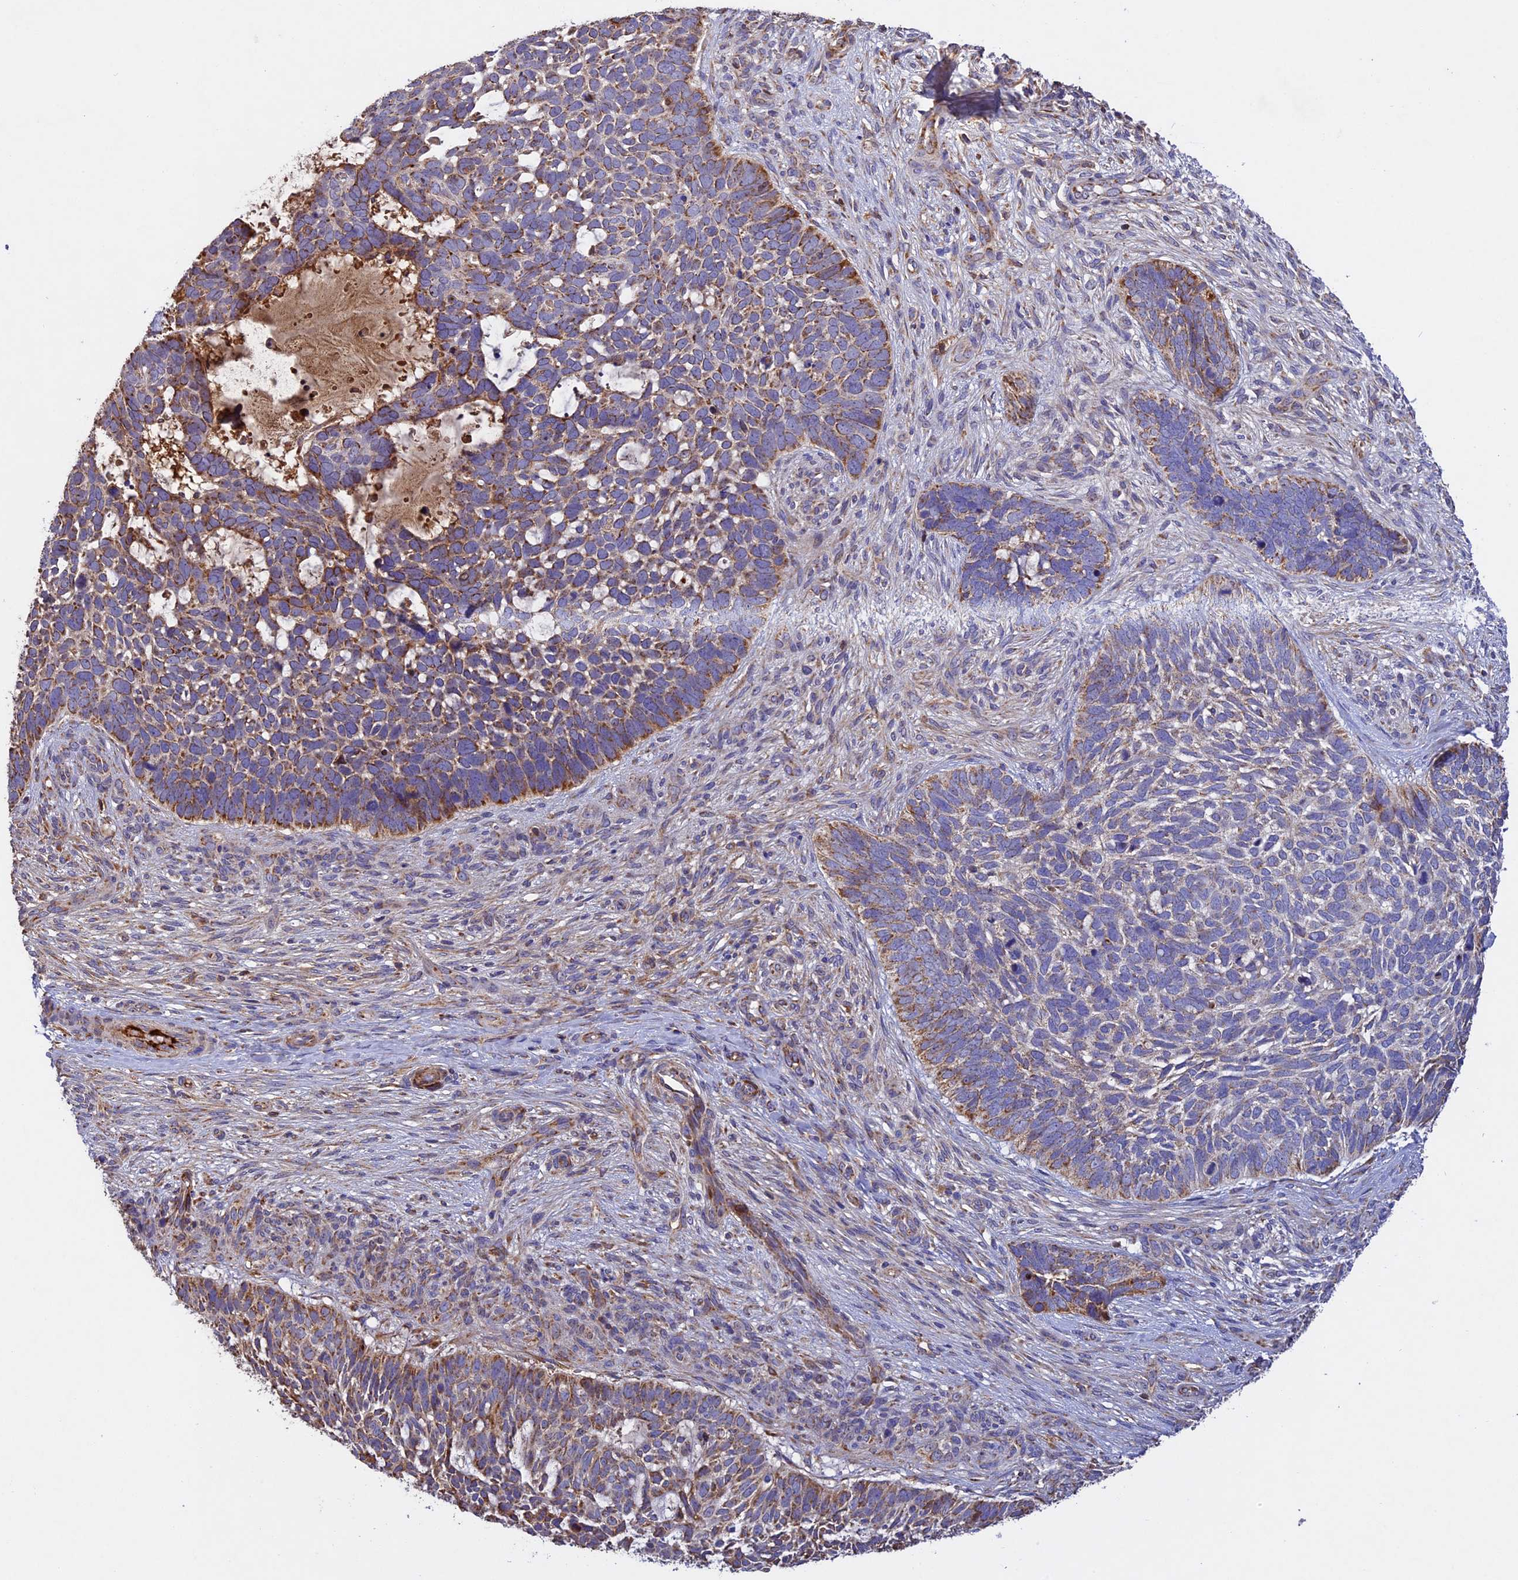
{"staining": {"intensity": "moderate", "quantity": ">75%", "location": "cytoplasmic/membranous"}, "tissue": "skin cancer", "cell_type": "Tumor cells", "image_type": "cancer", "snomed": [{"axis": "morphology", "description": "Basal cell carcinoma"}, {"axis": "topography", "description": "Skin"}], "caption": "A brown stain shows moderate cytoplasmic/membranous positivity of a protein in skin basal cell carcinoma tumor cells.", "gene": "OCEL1", "patient": {"sex": "male", "age": 88}}